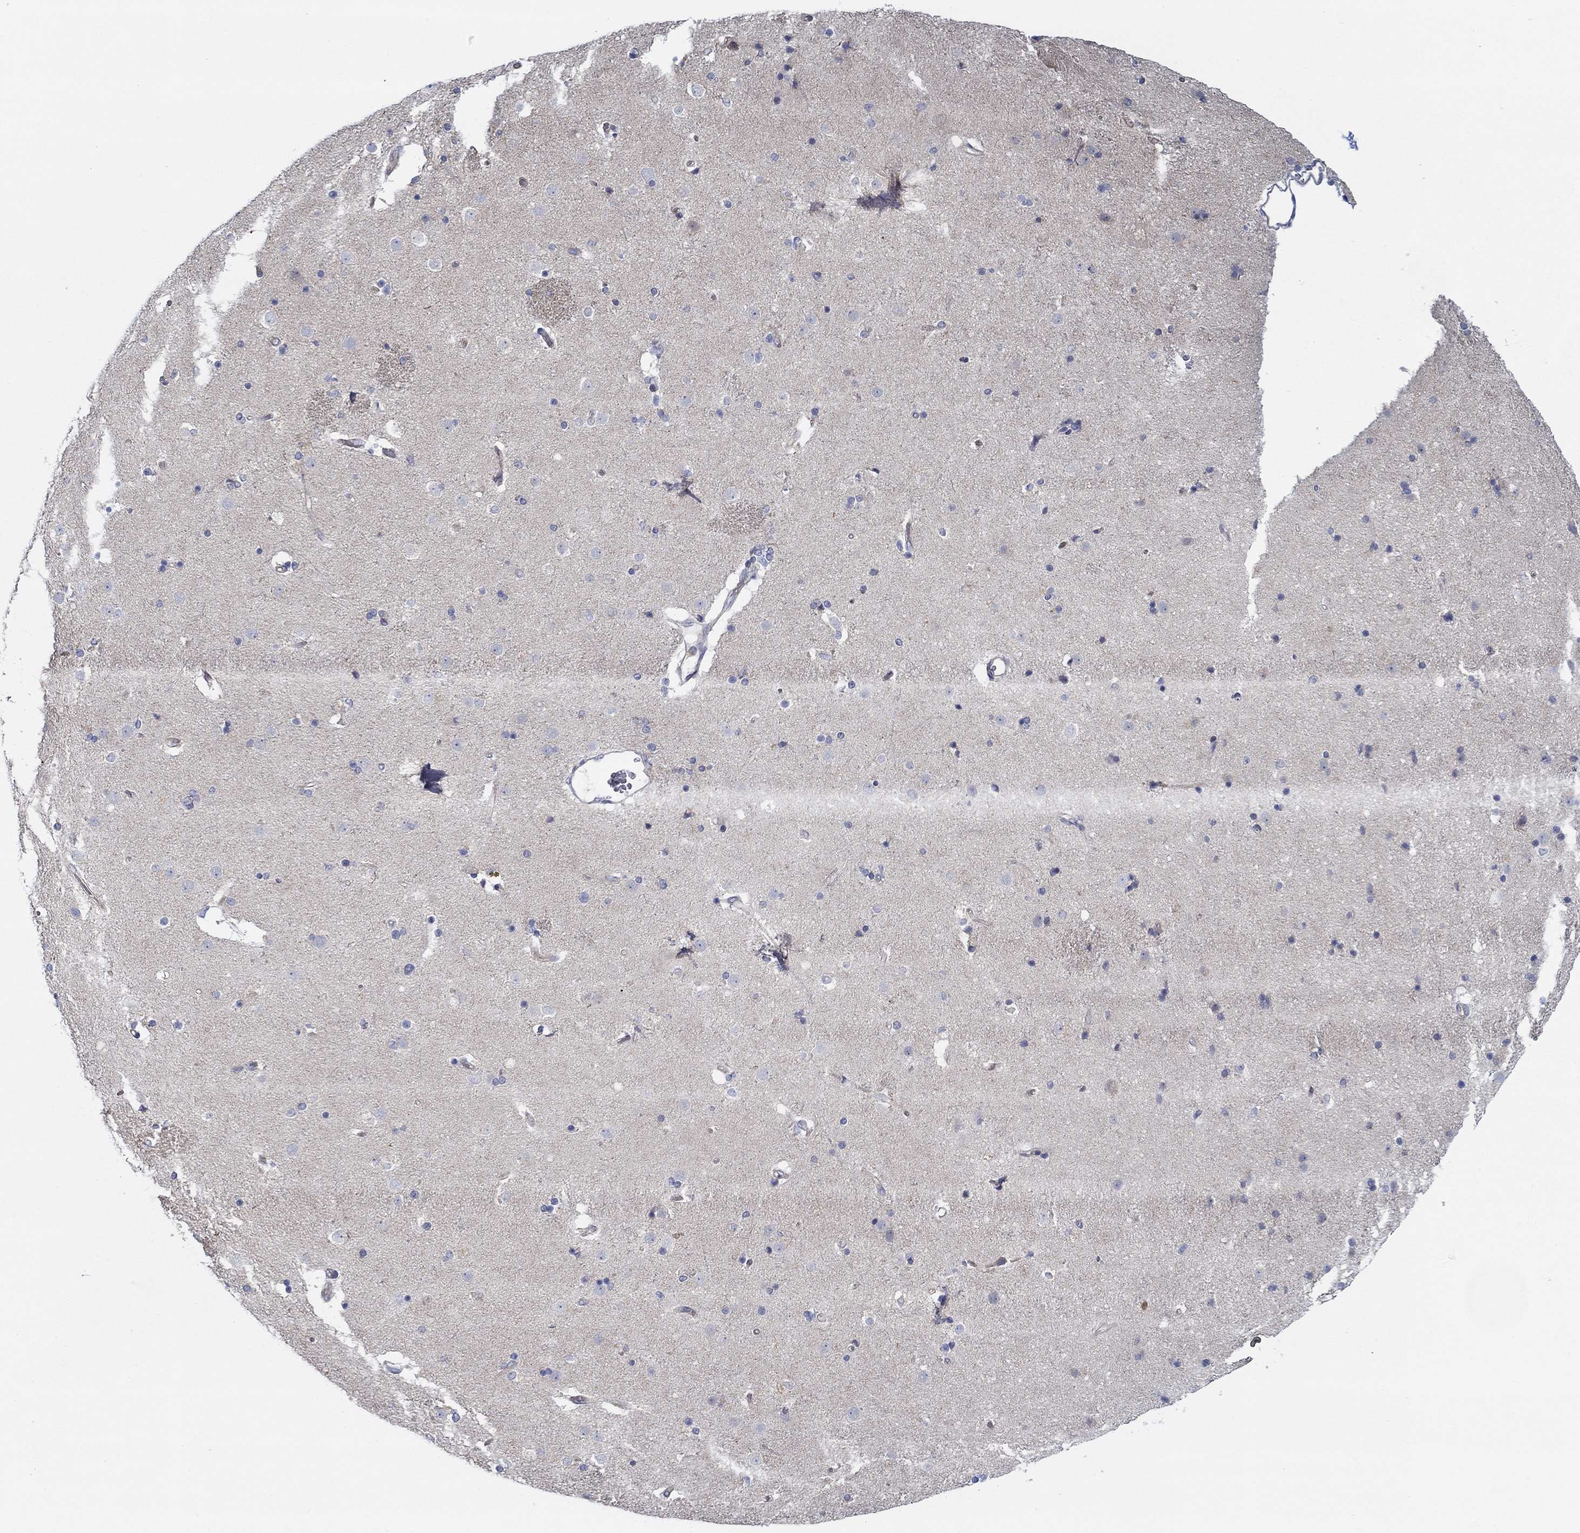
{"staining": {"intensity": "negative", "quantity": "none", "location": "none"}, "tissue": "caudate", "cell_type": "Glial cells", "image_type": "normal", "snomed": [{"axis": "morphology", "description": "Normal tissue, NOS"}, {"axis": "topography", "description": "Lateral ventricle wall"}], "caption": "Caudate was stained to show a protein in brown. There is no significant staining in glial cells.", "gene": "CFAP61", "patient": {"sex": "female", "age": 71}}